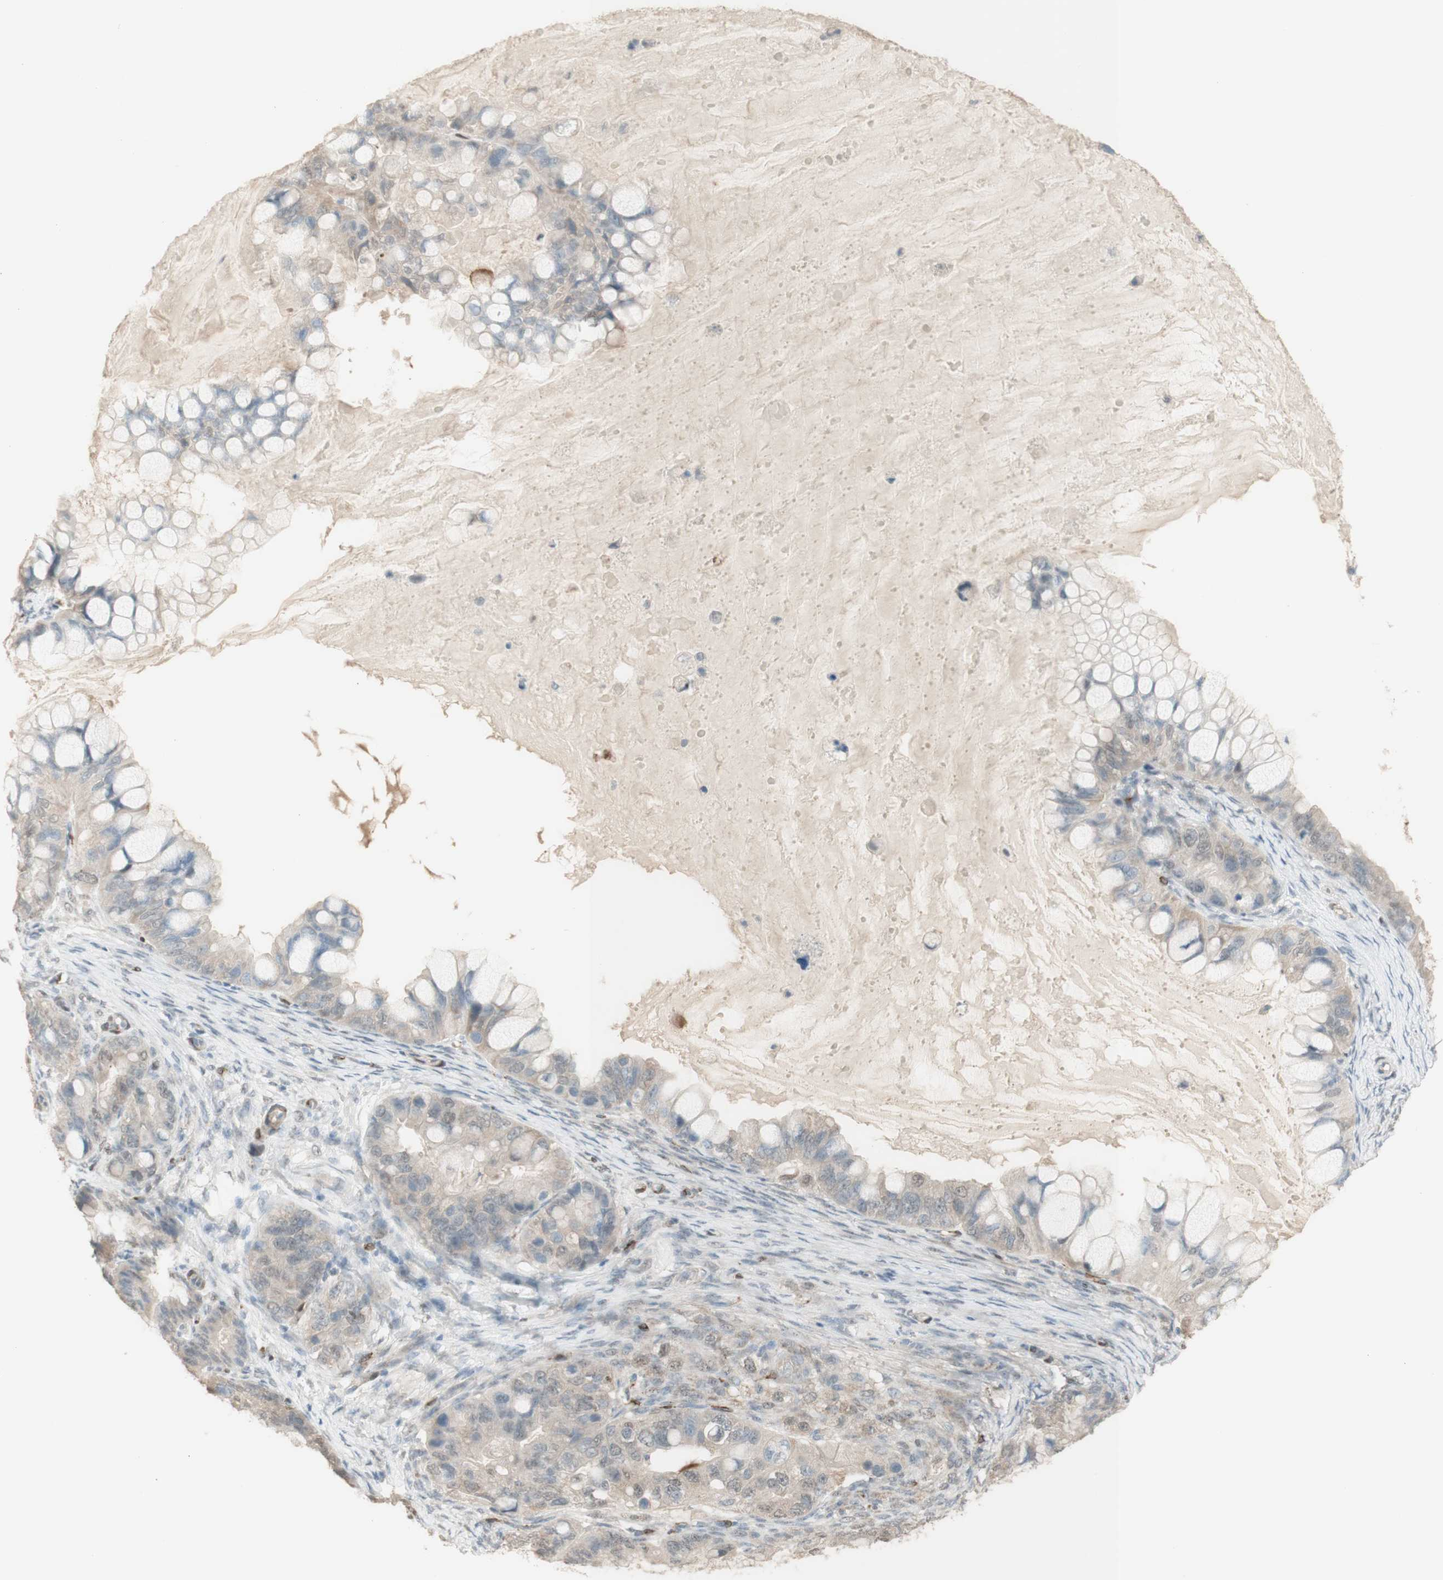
{"staining": {"intensity": "negative", "quantity": "none", "location": "none"}, "tissue": "ovarian cancer", "cell_type": "Tumor cells", "image_type": "cancer", "snomed": [{"axis": "morphology", "description": "Cystadenocarcinoma, mucinous, NOS"}, {"axis": "topography", "description": "Ovary"}], "caption": "Ovarian cancer (mucinous cystadenocarcinoma) was stained to show a protein in brown. There is no significant expression in tumor cells. (Brightfield microscopy of DAB IHC at high magnification).", "gene": "MUC3A", "patient": {"sex": "female", "age": 80}}